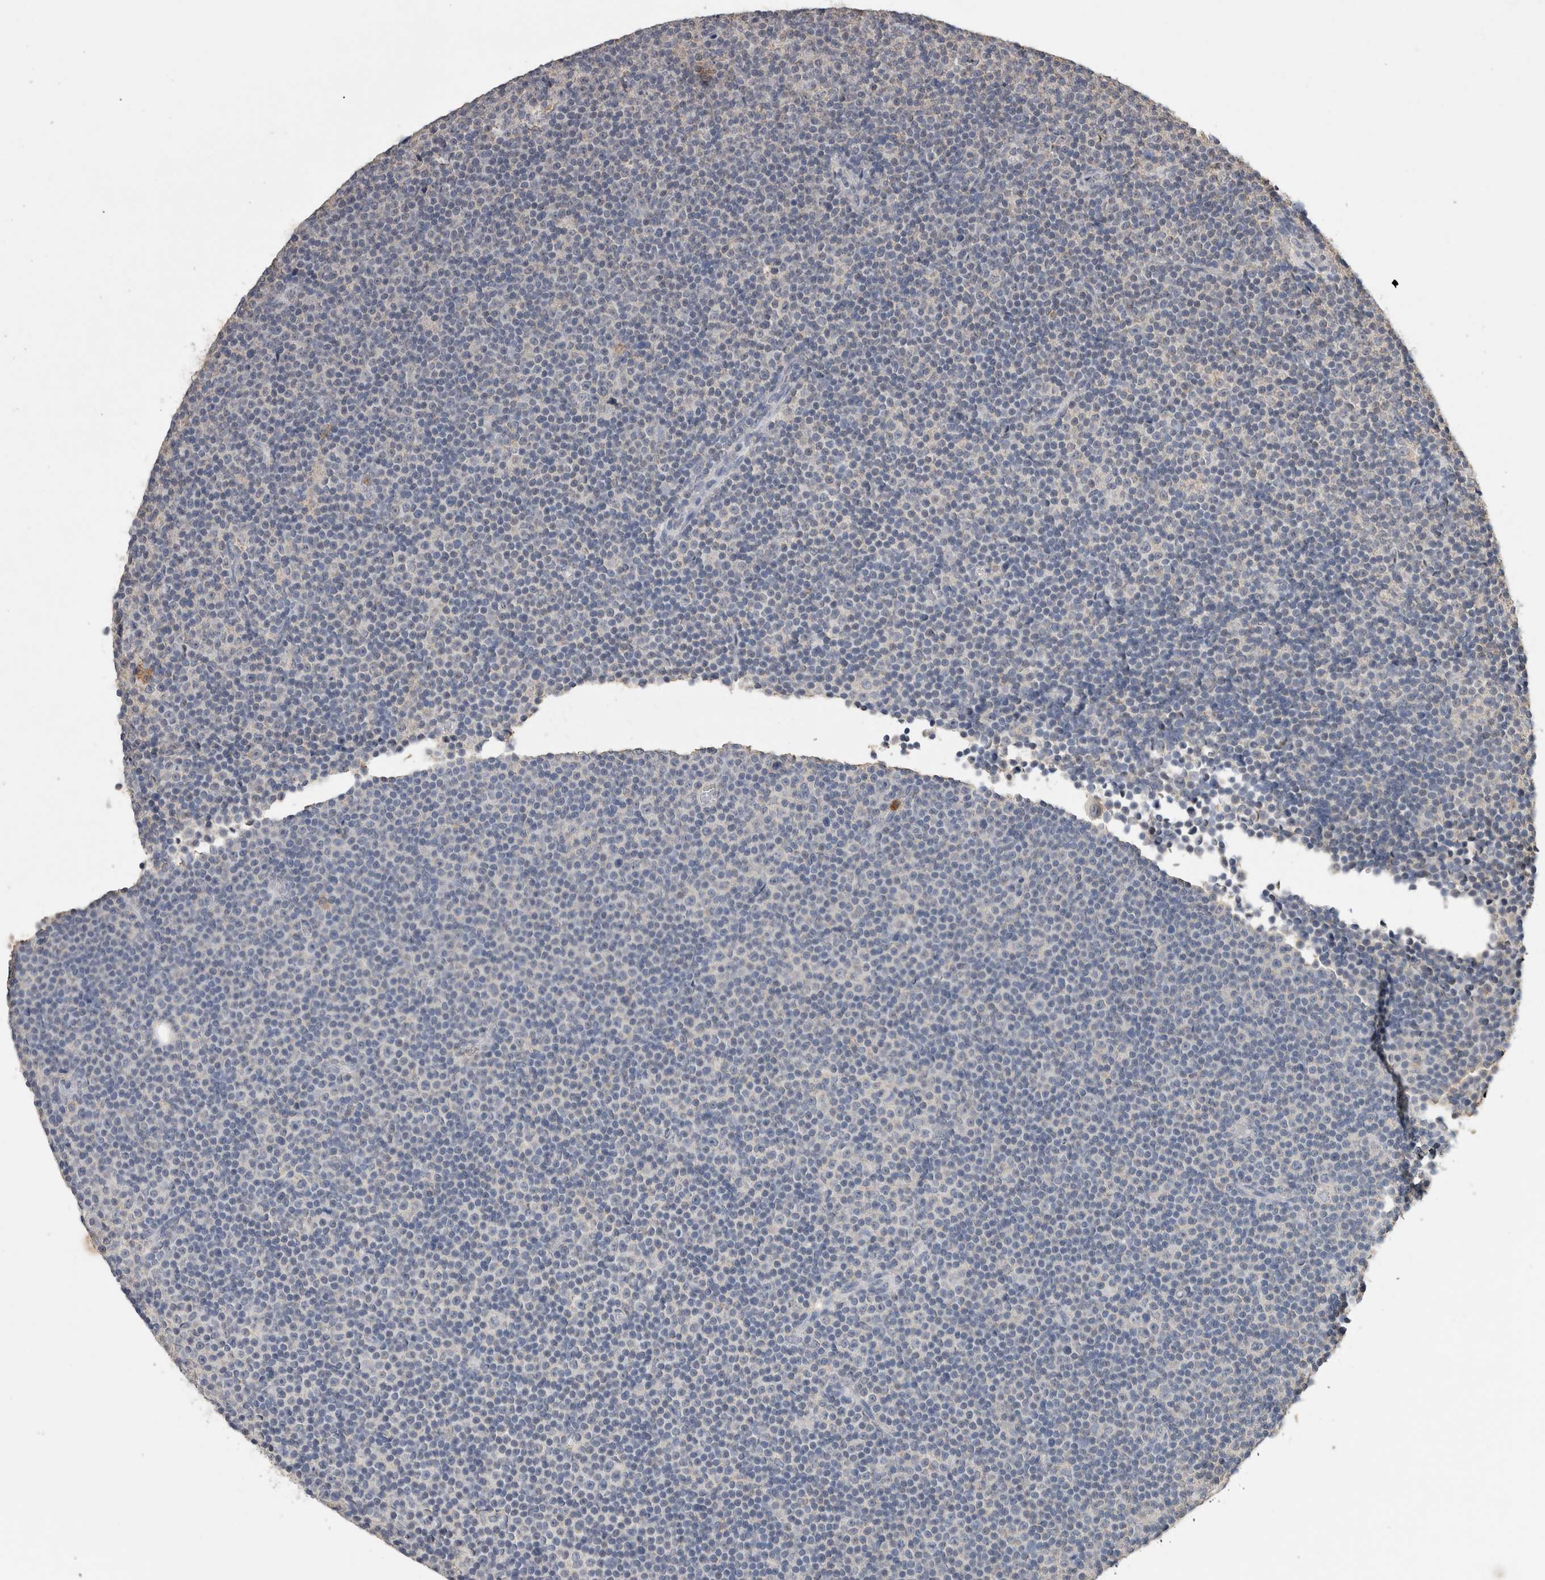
{"staining": {"intensity": "negative", "quantity": "none", "location": "none"}, "tissue": "lymphoma", "cell_type": "Tumor cells", "image_type": "cancer", "snomed": [{"axis": "morphology", "description": "Malignant lymphoma, non-Hodgkin's type, Low grade"}, {"axis": "topography", "description": "Lymph node"}], "caption": "An immunohistochemistry photomicrograph of lymphoma is shown. There is no staining in tumor cells of lymphoma.", "gene": "CNTFR", "patient": {"sex": "female", "age": 67}}